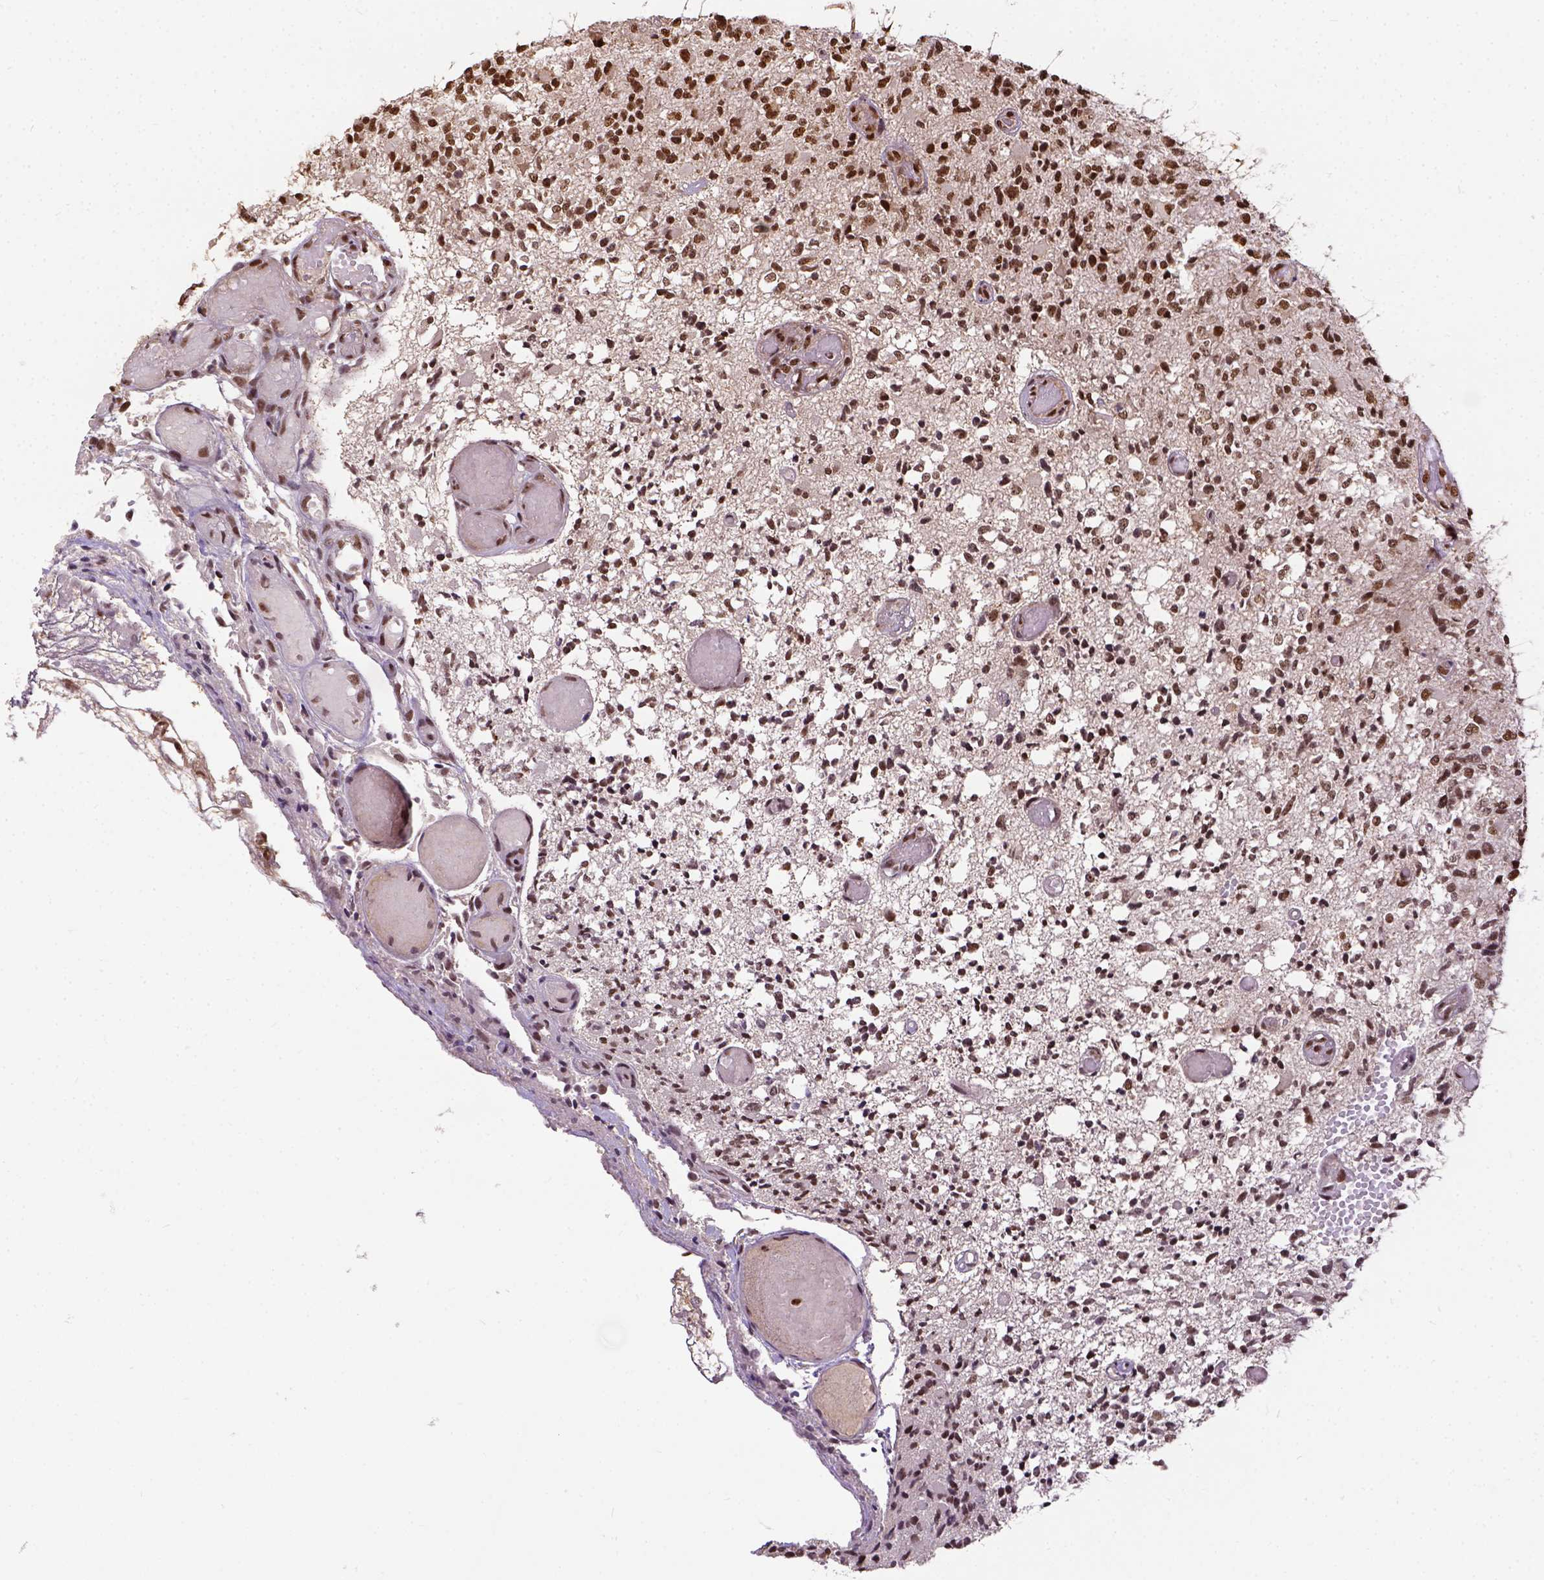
{"staining": {"intensity": "strong", "quantity": ">75%", "location": "nuclear"}, "tissue": "glioma", "cell_type": "Tumor cells", "image_type": "cancer", "snomed": [{"axis": "morphology", "description": "Glioma, malignant, High grade"}, {"axis": "topography", "description": "Brain"}], "caption": "An immunohistochemistry histopathology image of tumor tissue is shown. Protein staining in brown labels strong nuclear positivity in high-grade glioma (malignant) within tumor cells. The staining is performed using DAB brown chromogen to label protein expression. The nuclei are counter-stained blue using hematoxylin.", "gene": "NACC1", "patient": {"sex": "female", "age": 63}}